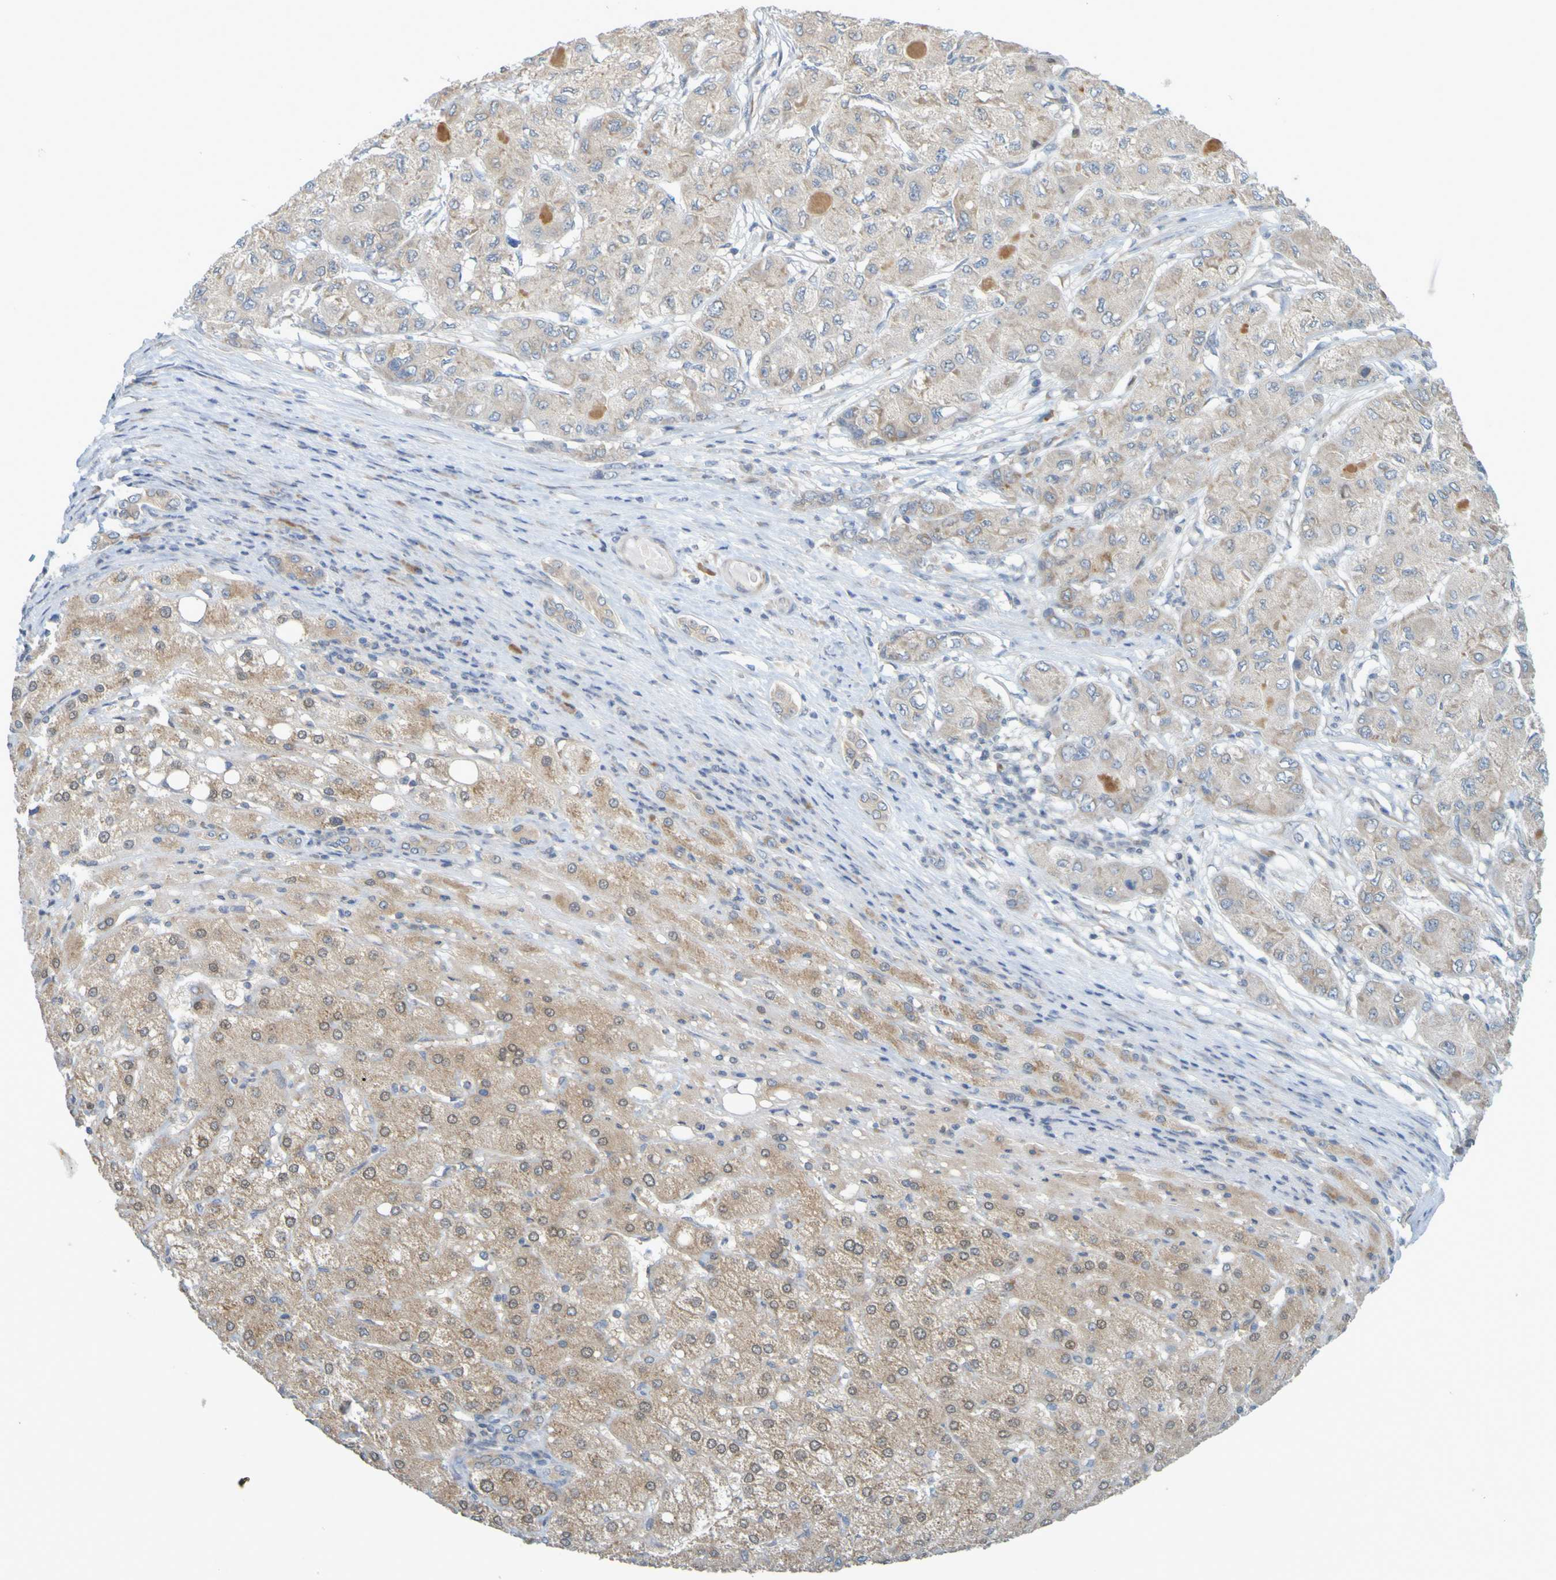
{"staining": {"intensity": "weak", "quantity": ">75%", "location": "cytoplasmic/membranous"}, "tissue": "liver cancer", "cell_type": "Tumor cells", "image_type": "cancer", "snomed": [{"axis": "morphology", "description": "Carcinoma, Hepatocellular, NOS"}, {"axis": "topography", "description": "Liver"}], "caption": "IHC image of neoplastic tissue: human liver hepatocellular carcinoma stained using IHC shows low levels of weak protein expression localized specifically in the cytoplasmic/membranous of tumor cells, appearing as a cytoplasmic/membranous brown color.", "gene": "MOGS", "patient": {"sex": "male", "age": 80}}